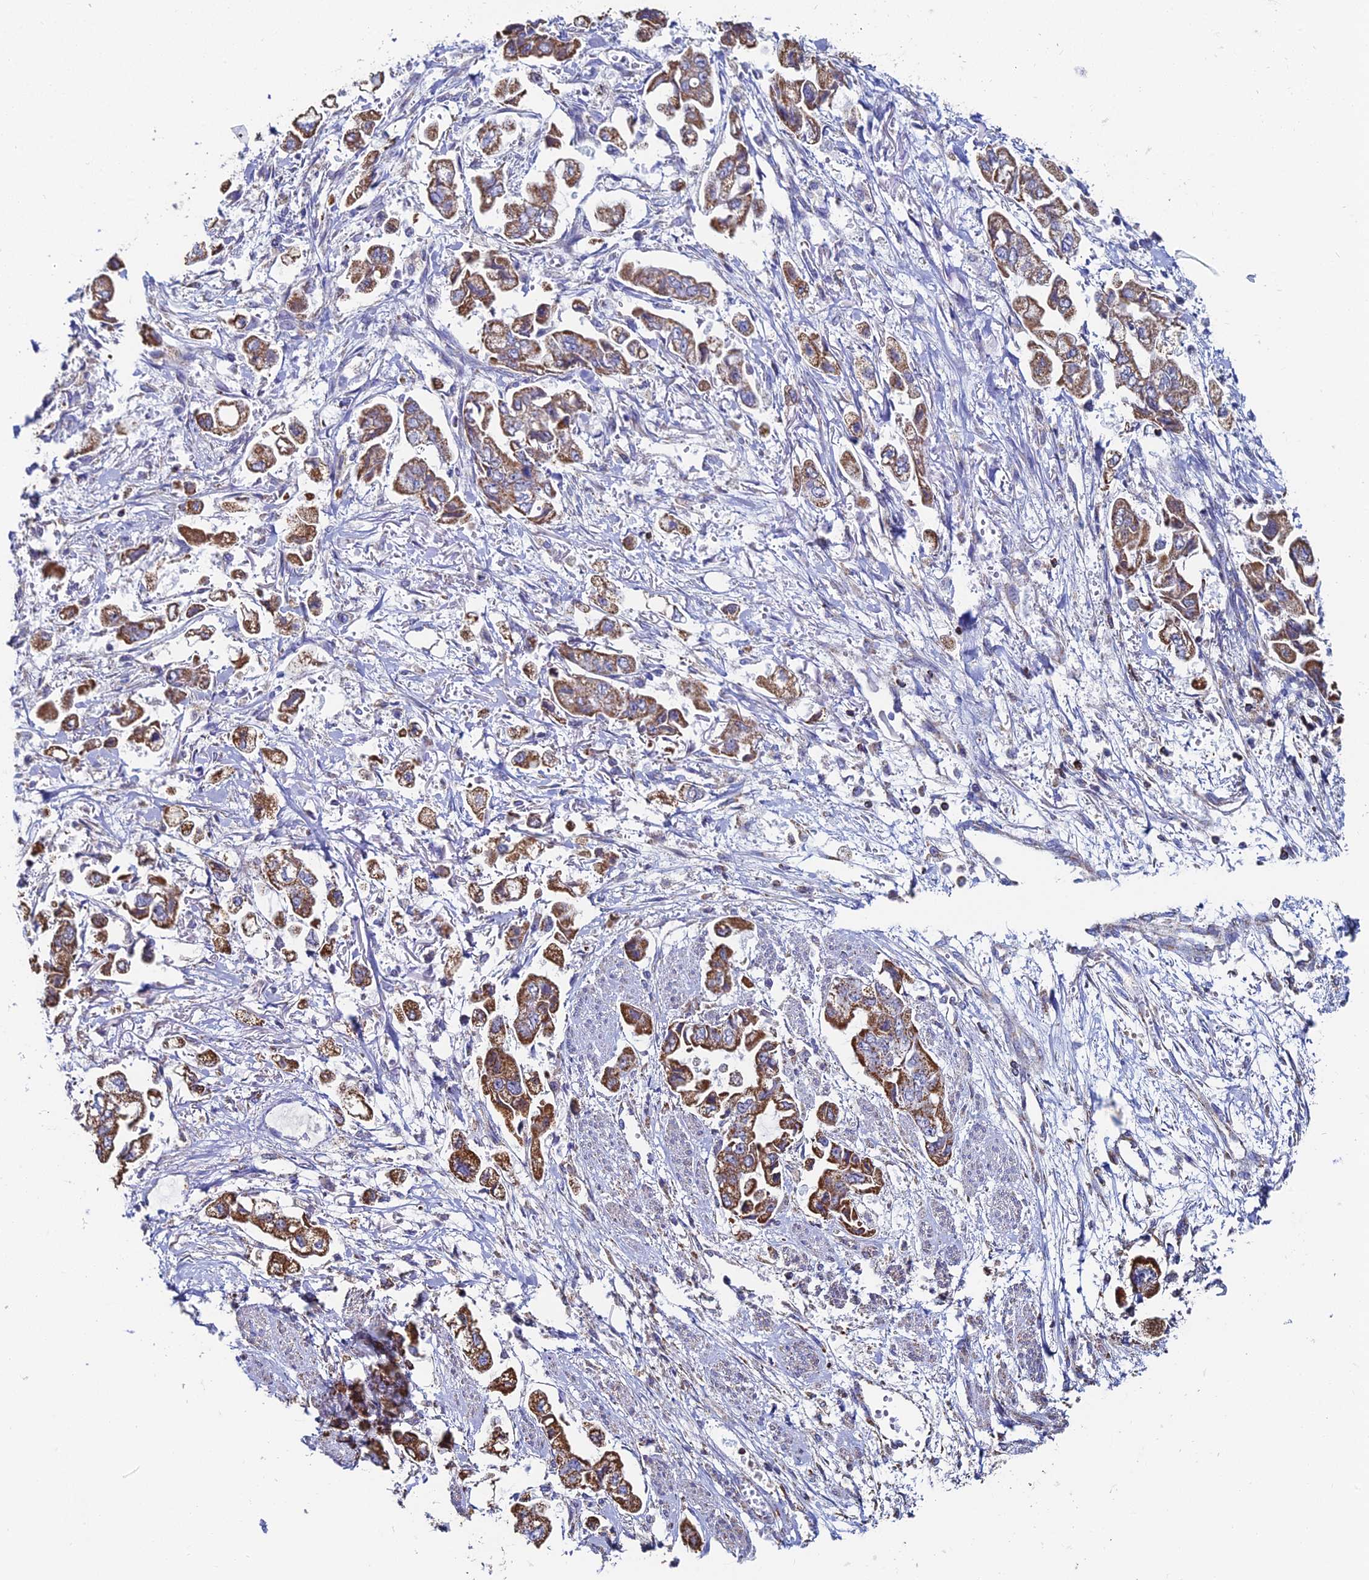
{"staining": {"intensity": "moderate", "quantity": ">75%", "location": "cytoplasmic/membranous"}, "tissue": "stomach cancer", "cell_type": "Tumor cells", "image_type": "cancer", "snomed": [{"axis": "morphology", "description": "Adenocarcinoma, NOS"}, {"axis": "topography", "description": "Stomach"}], "caption": "Brown immunohistochemical staining in human stomach cancer reveals moderate cytoplasmic/membranous expression in approximately >75% of tumor cells.", "gene": "SPOCK2", "patient": {"sex": "male", "age": 62}}